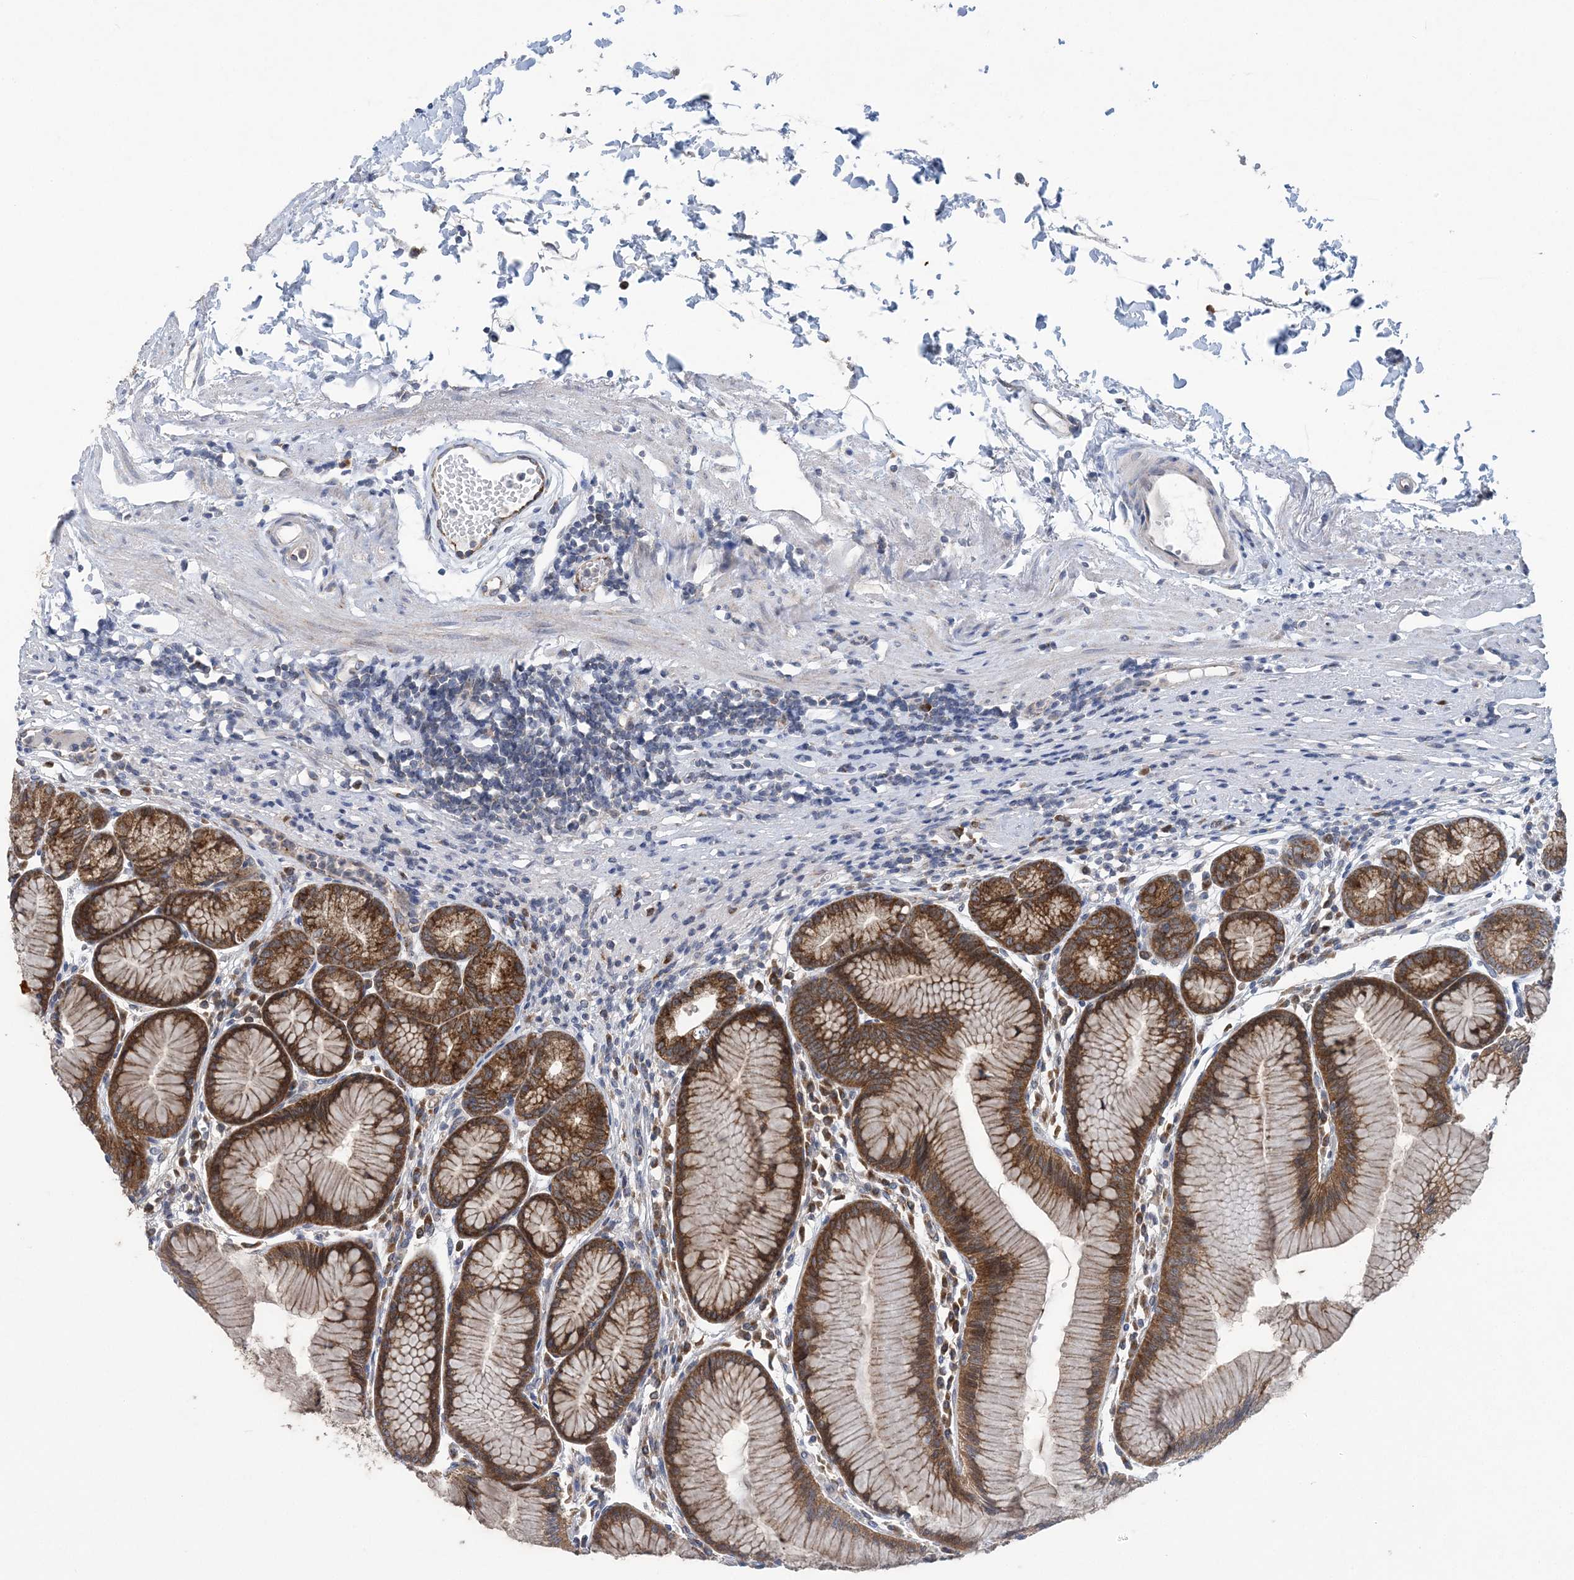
{"staining": {"intensity": "strong", "quantity": ">75%", "location": "cytoplasmic/membranous"}, "tissue": "stomach", "cell_type": "Glandular cells", "image_type": "normal", "snomed": [{"axis": "morphology", "description": "Normal tissue, NOS"}, {"axis": "topography", "description": "Stomach"}], "caption": "Unremarkable stomach was stained to show a protein in brown. There is high levels of strong cytoplasmic/membranous positivity in approximately >75% of glandular cells. Nuclei are stained in blue.", "gene": "COPE", "patient": {"sex": "female", "age": 57}}